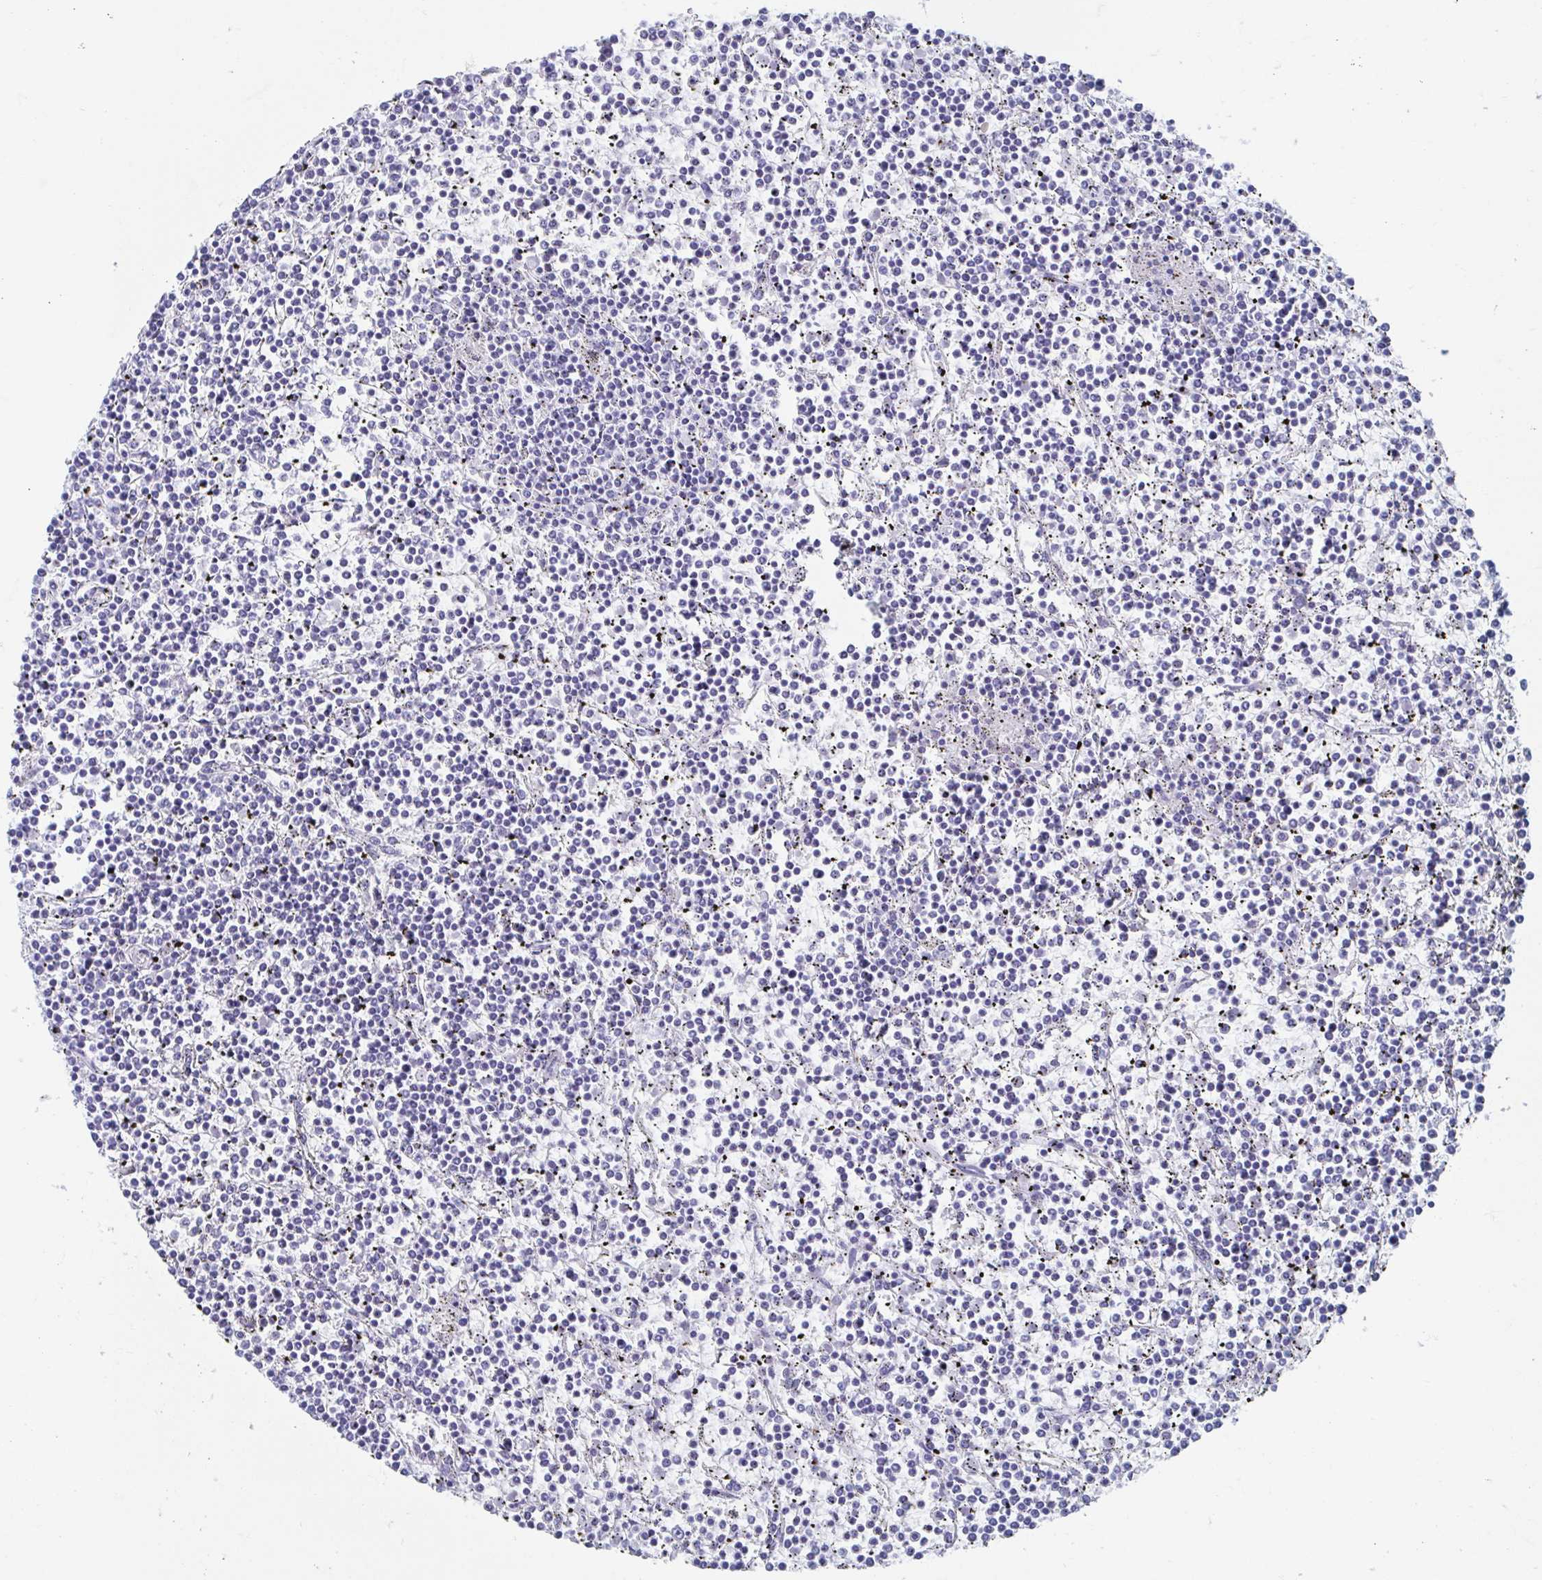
{"staining": {"intensity": "negative", "quantity": "none", "location": "none"}, "tissue": "lymphoma", "cell_type": "Tumor cells", "image_type": "cancer", "snomed": [{"axis": "morphology", "description": "Malignant lymphoma, non-Hodgkin's type, Low grade"}, {"axis": "topography", "description": "Spleen"}], "caption": "Immunohistochemical staining of malignant lymphoma, non-Hodgkin's type (low-grade) exhibits no significant staining in tumor cells.", "gene": "HDGFL1", "patient": {"sex": "female", "age": 19}}